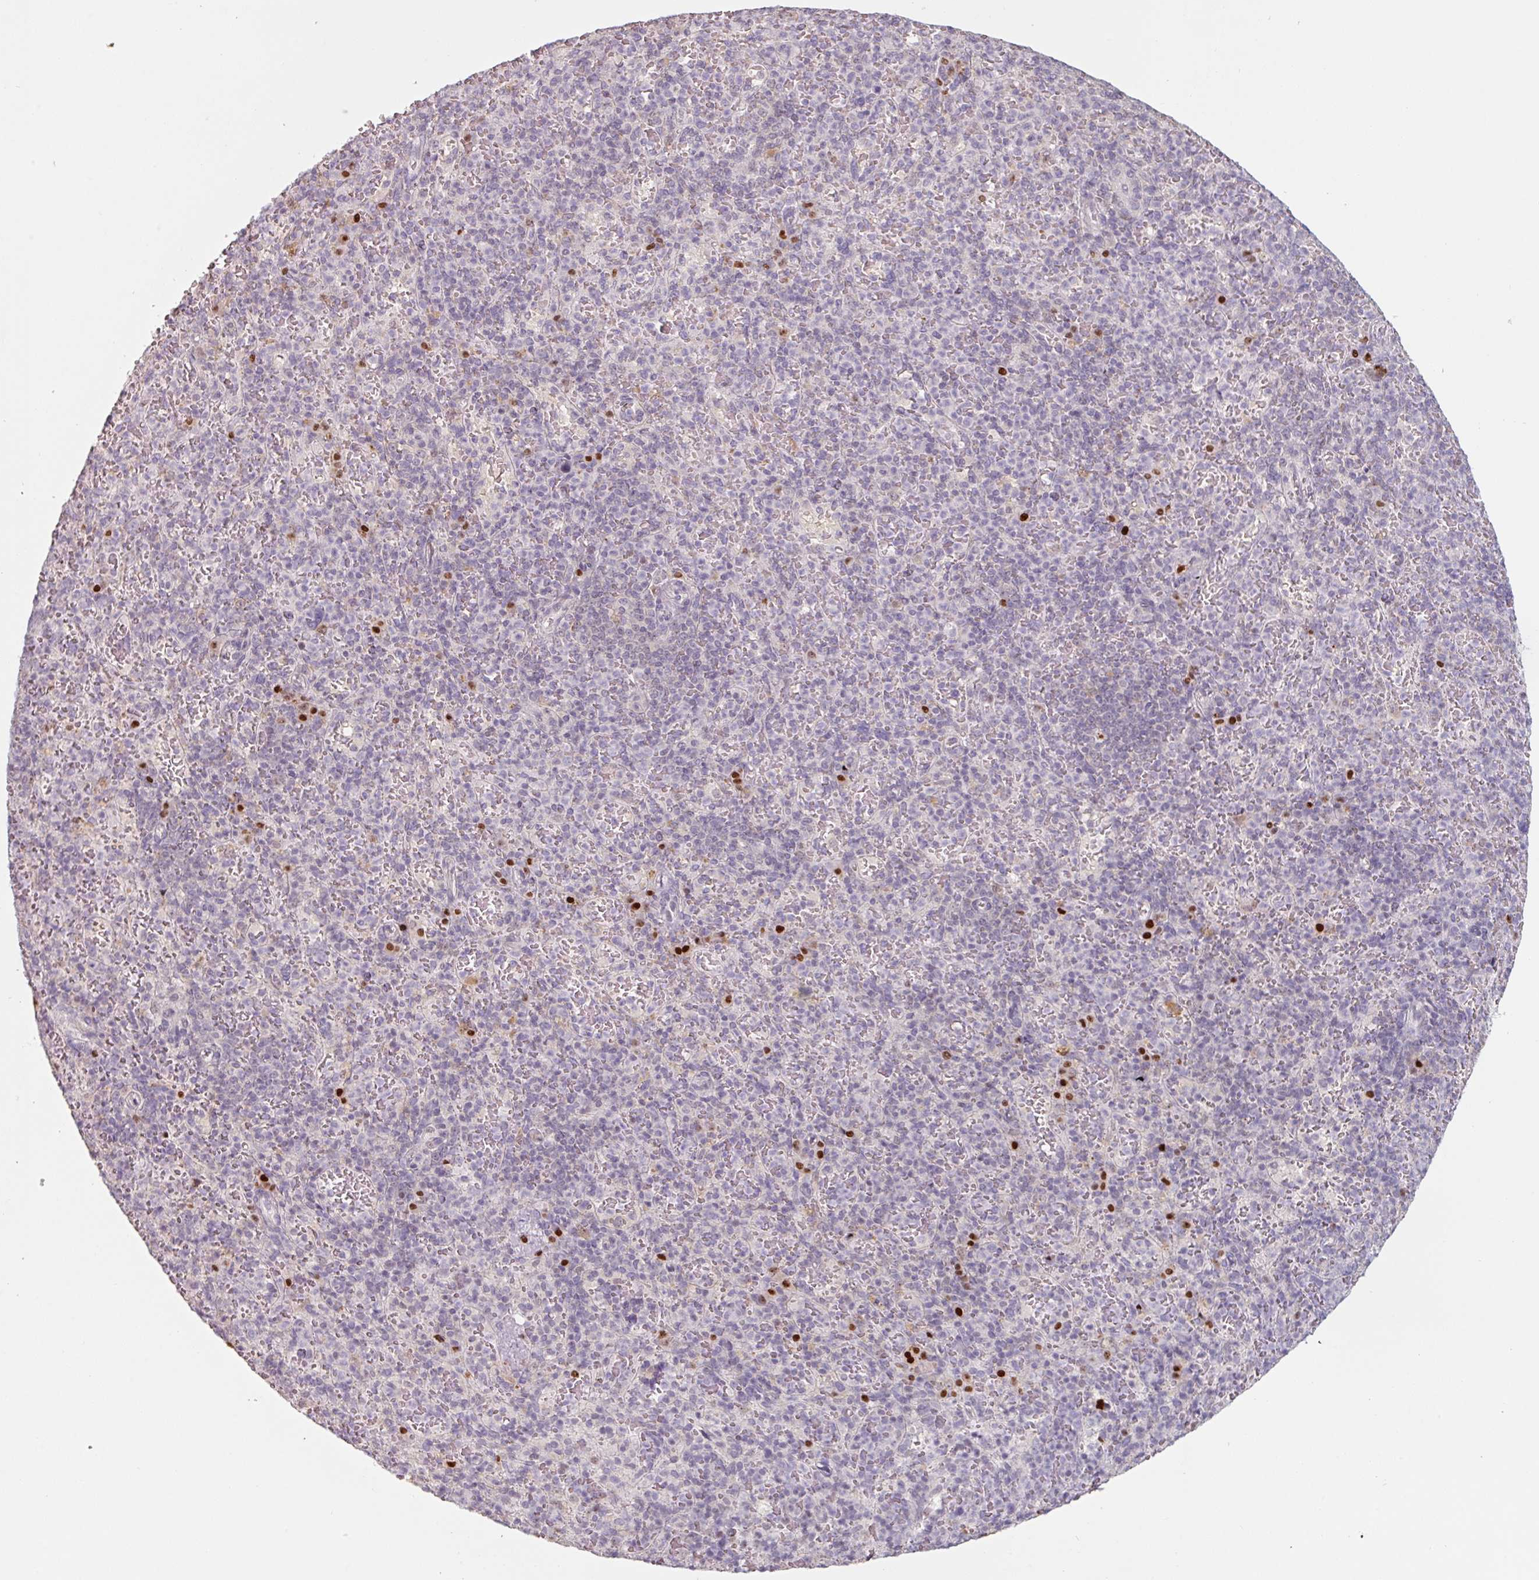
{"staining": {"intensity": "moderate", "quantity": "<25%", "location": "nuclear"}, "tissue": "spleen", "cell_type": "Cells in red pulp", "image_type": "normal", "snomed": [{"axis": "morphology", "description": "Normal tissue, NOS"}, {"axis": "topography", "description": "Spleen"}], "caption": "Immunohistochemistry micrograph of benign human spleen stained for a protein (brown), which demonstrates low levels of moderate nuclear positivity in about <25% of cells in red pulp.", "gene": "ZBTB6", "patient": {"sex": "female", "age": 74}}